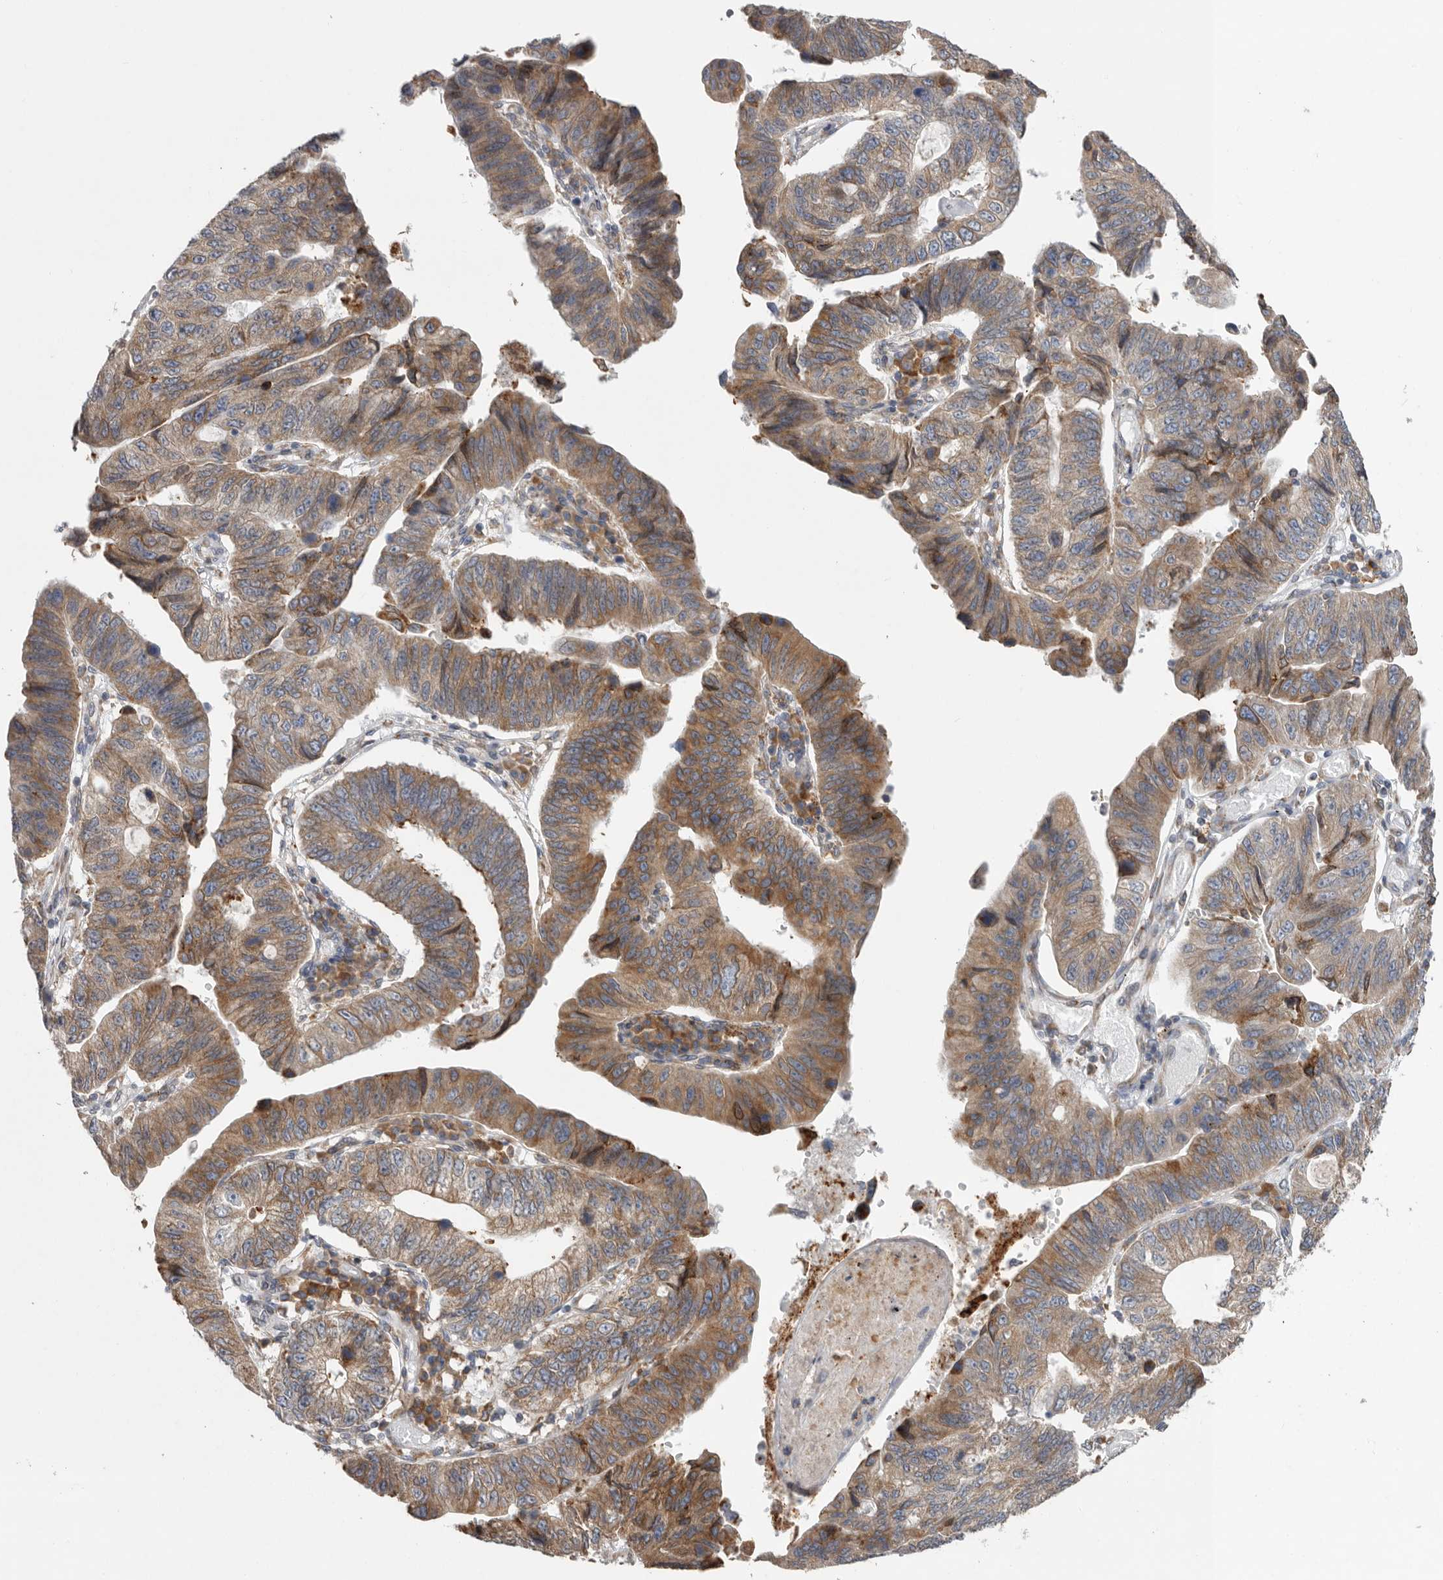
{"staining": {"intensity": "moderate", "quantity": ">75%", "location": "cytoplasmic/membranous"}, "tissue": "stomach cancer", "cell_type": "Tumor cells", "image_type": "cancer", "snomed": [{"axis": "morphology", "description": "Adenocarcinoma, NOS"}, {"axis": "topography", "description": "Stomach"}], "caption": "IHC photomicrograph of neoplastic tissue: human adenocarcinoma (stomach) stained using immunohistochemistry demonstrates medium levels of moderate protein expression localized specifically in the cytoplasmic/membranous of tumor cells, appearing as a cytoplasmic/membranous brown color.", "gene": "GANAB", "patient": {"sex": "male", "age": 59}}